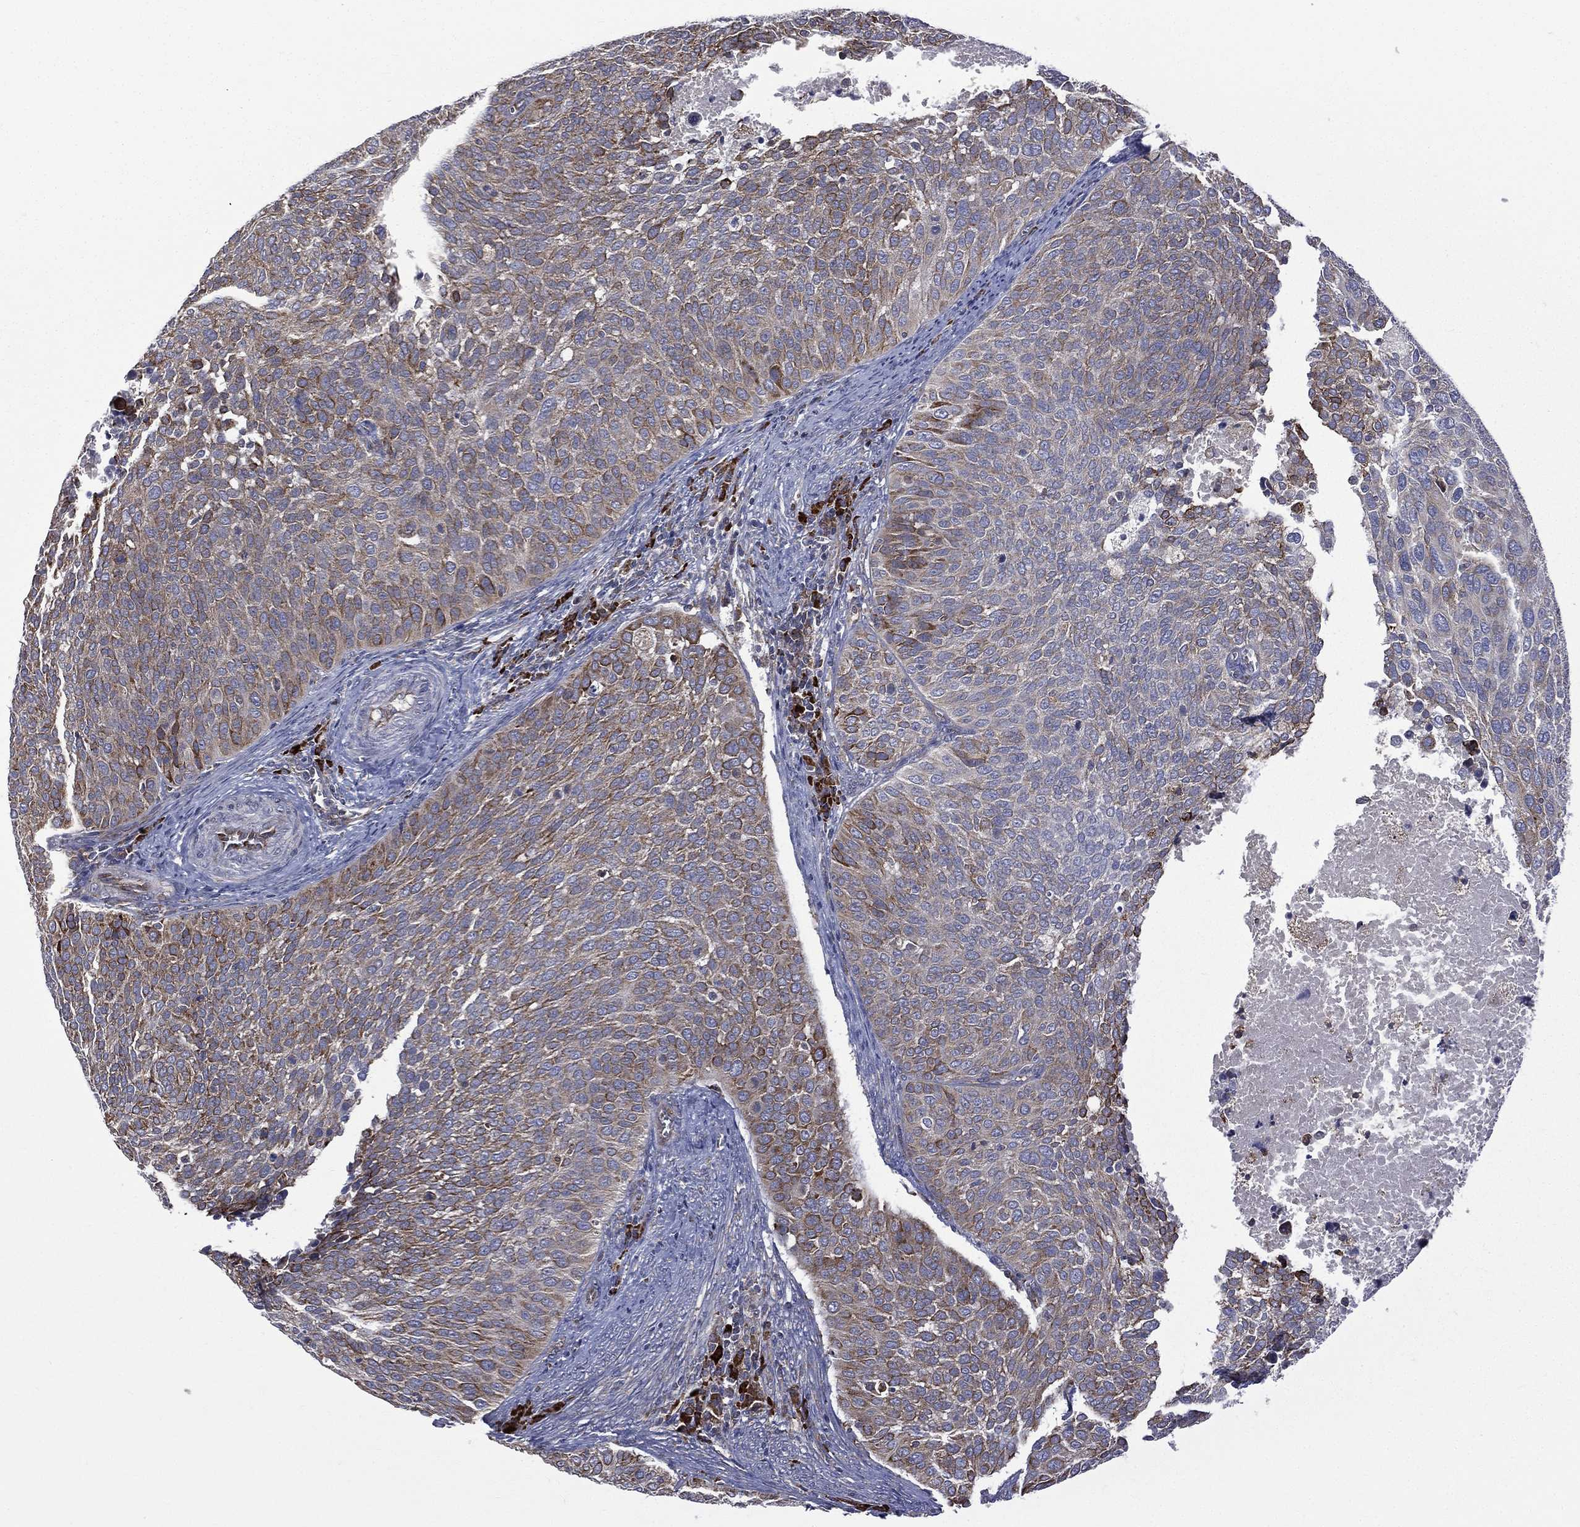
{"staining": {"intensity": "moderate", "quantity": "25%-75%", "location": "cytoplasmic/membranous"}, "tissue": "cervical cancer", "cell_type": "Tumor cells", "image_type": "cancer", "snomed": [{"axis": "morphology", "description": "Squamous cell carcinoma, NOS"}, {"axis": "topography", "description": "Cervix"}], "caption": "Moderate cytoplasmic/membranous staining is identified in approximately 25%-75% of tumor cells in squamous cell carcinoma (cervical). (Stains: DAB in brown, nuclei in blue, Microscopy: brightfield microscopy at high magnification).", "gene": "C20orf96", "patient": {"sex": "female", "age": 39}}